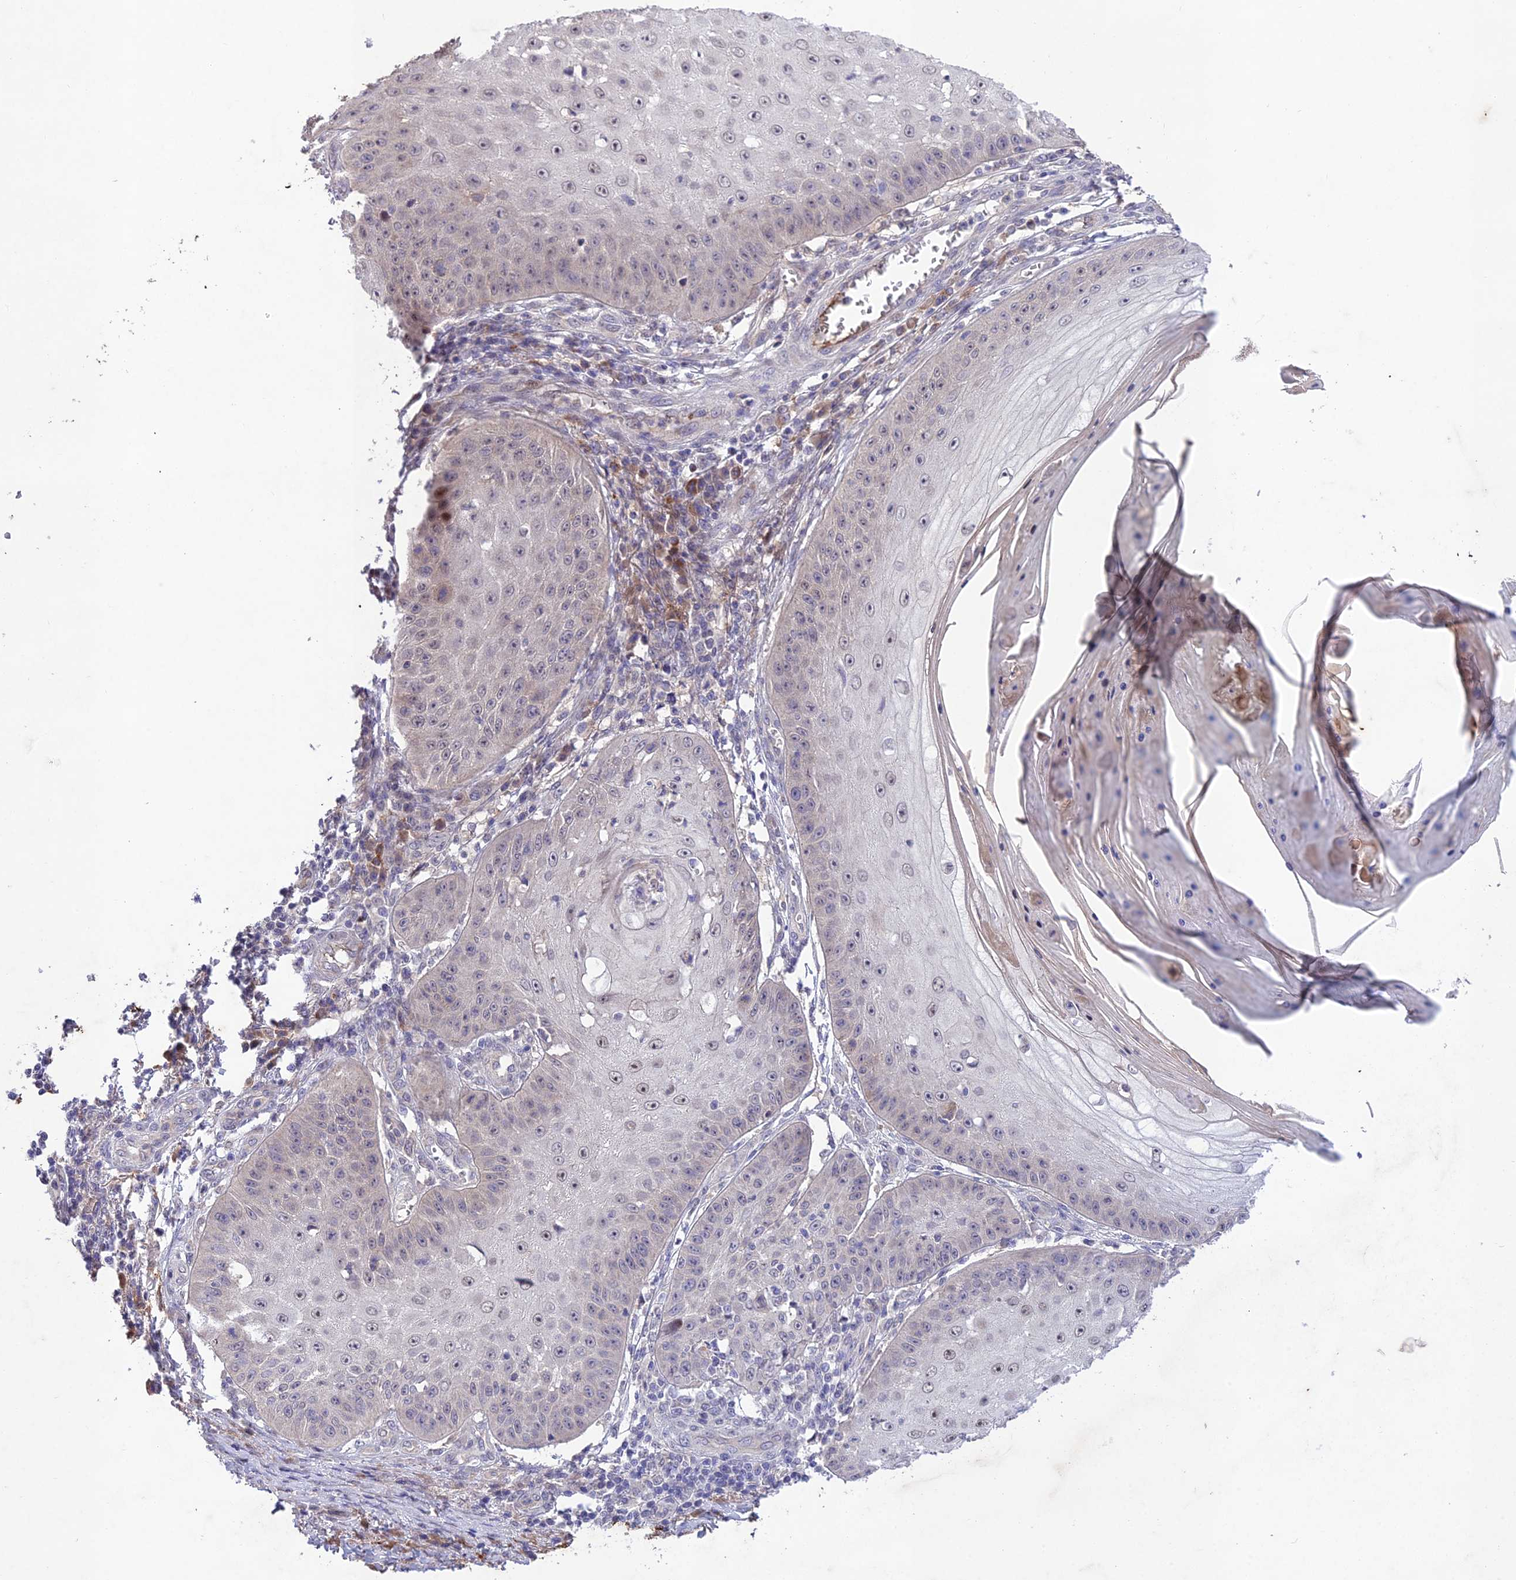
{"staining": {"intensity": "weak", "quantity": "<25%", "location": "cytoplasmic/membranous"}, "tissue": "skin cancer", "cell_type": "Tumor cells", "image_type": "cancer", "snomed": [{"axis": "morphology", "description": "Squamous cell carcinoma, NOS"}, {"axis": "topography", "description": "Skin"}], "caption": "Protein analysis of skin cancer (squamous cell carcinoma) displays no significant expression in tumor cells.", "gene": "ANKRD52", "patient": {"sex": "male", "age": 70}}